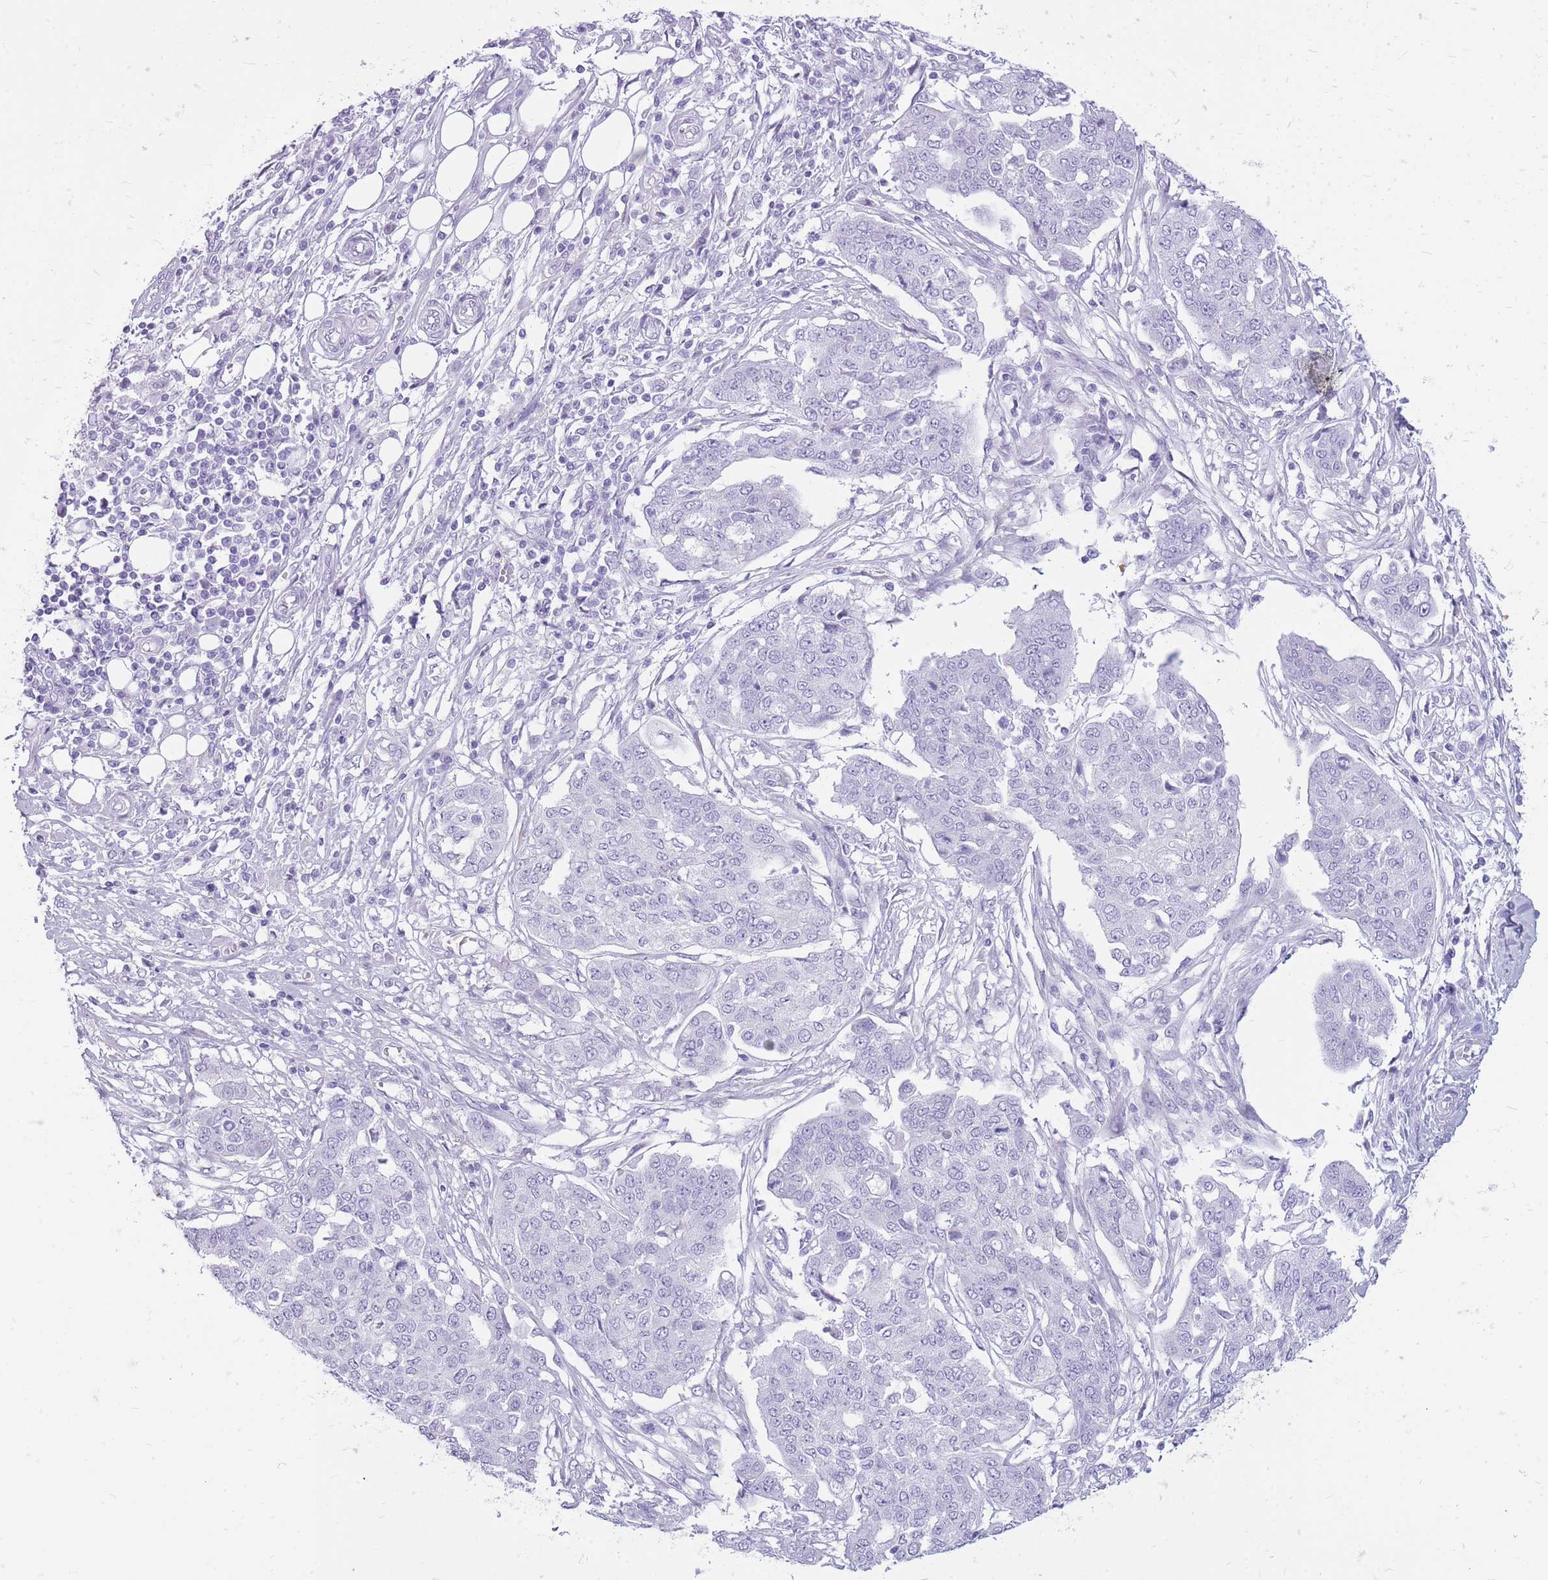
{"staining": {"intensity": "negative", "quantity": "none", "location": "none"}, "tissue": "ovarian cancer", "cell_type": "Tumor cells", "image_type": "cancer", "snomed": [{"axis": "morphology", "description": "Cystadenocarcinoma, serous, NOS"}, {"axis": "topography", "description": "Soft tissue"}, {"axis": "topography", "description": "Ovary"}], "caption": "IHC histopathology image of neoplastic tissue: ovarian serous cystadenocarcinoma stained with DAB (3,3'-diaminobenzidine) demonstrates no significant protein staining in tumor cells. The staining is performed using DAB brown chromogen with nuclei counter-stained in using hematoxylin.", "gene": "CYP21A2", "patient": {"sex": "female", "age": 57}}